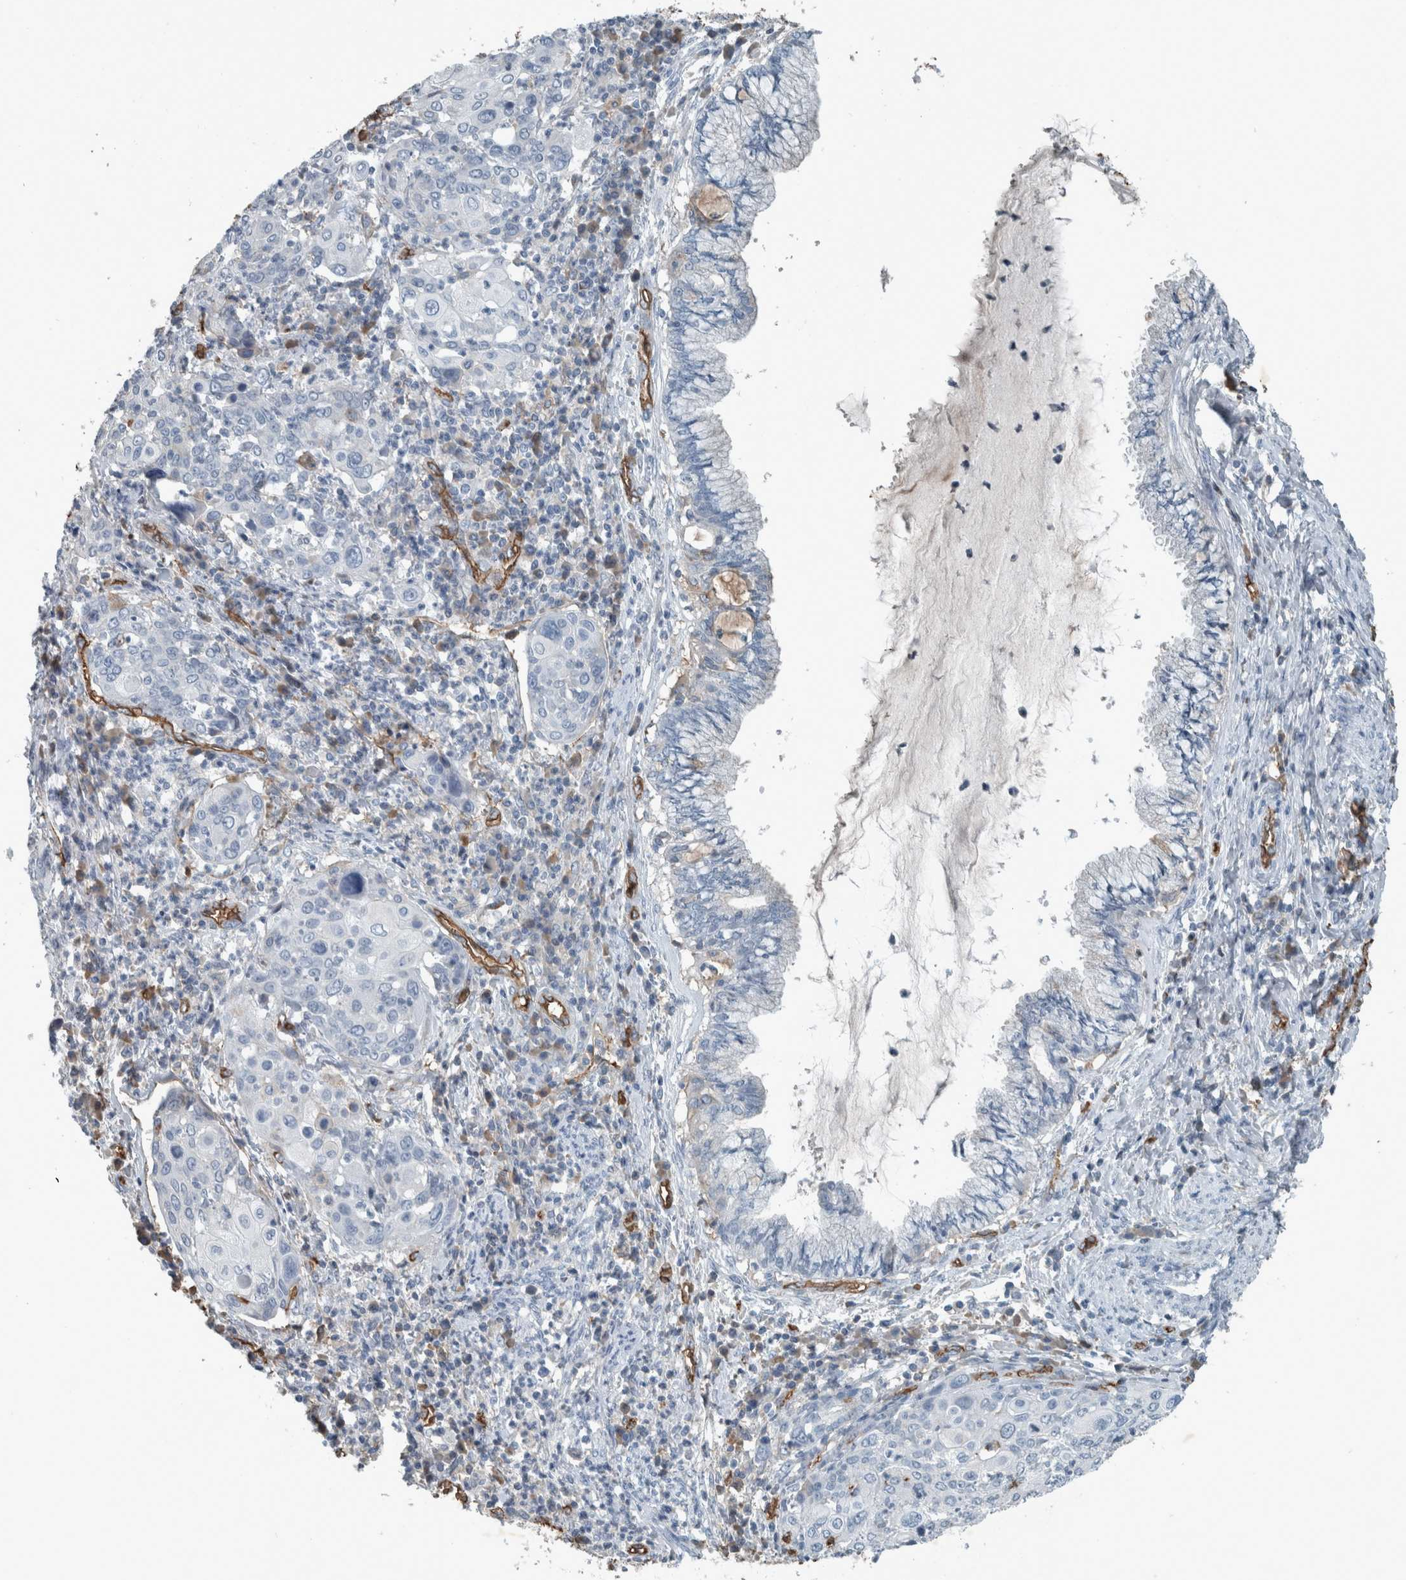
{"staining": {"intensity": "negative", "quantity": "none", "location": "none"}, "tissue": "cervical cancer", "cell_type": "Tumor cells", "image_type": "cancer", "snomed": [{"axis": "morphology", "description": "Squamous cell carcinoma, NOS"}, {"axis": "topography", "description": "Cervix"}], "caption": "Tumor cells show no significant protein staining in squamous cell carcinoma (cervical).", "gene": "LBP", "patient": {"sex": "female", "age": 40}}